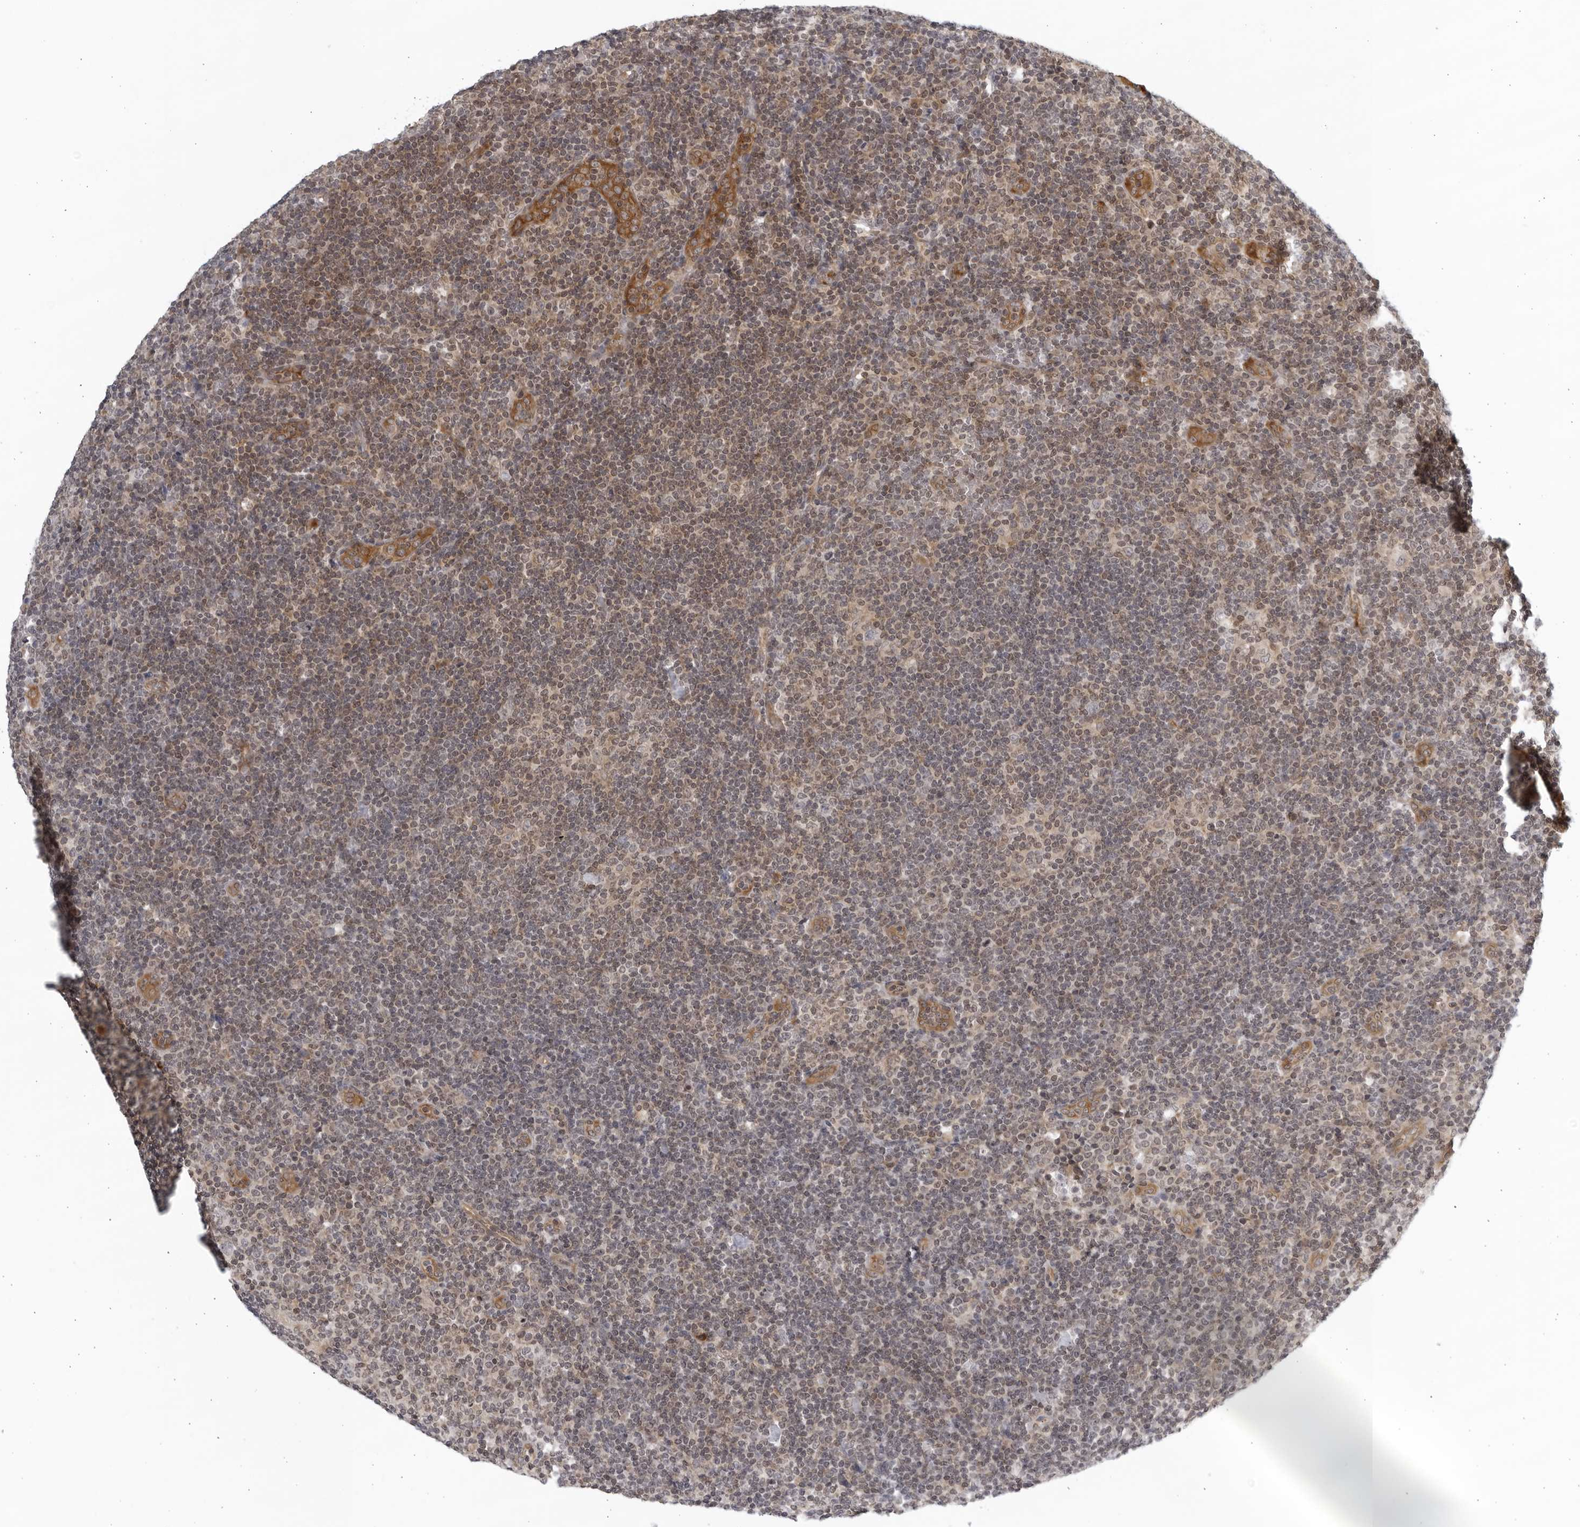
{"staining": {"intensity": "negative", "quantity": "none", "location": "none"}, "tissue": "lymphoma", "cell_type": "Tumor cells", "image_type": "cancer", "snomed": [{"axis": "morphology", "description": "Hodgkin's disease, NOS"}, {"axis": "topography", "description": "Lymph node"}], "caption": "Immunohistochemistry of human Hodgkin's disease displays no expression in tumor cells.", "gene": "SERTAD4", "patient": {"sex": "female", "age": 57}}